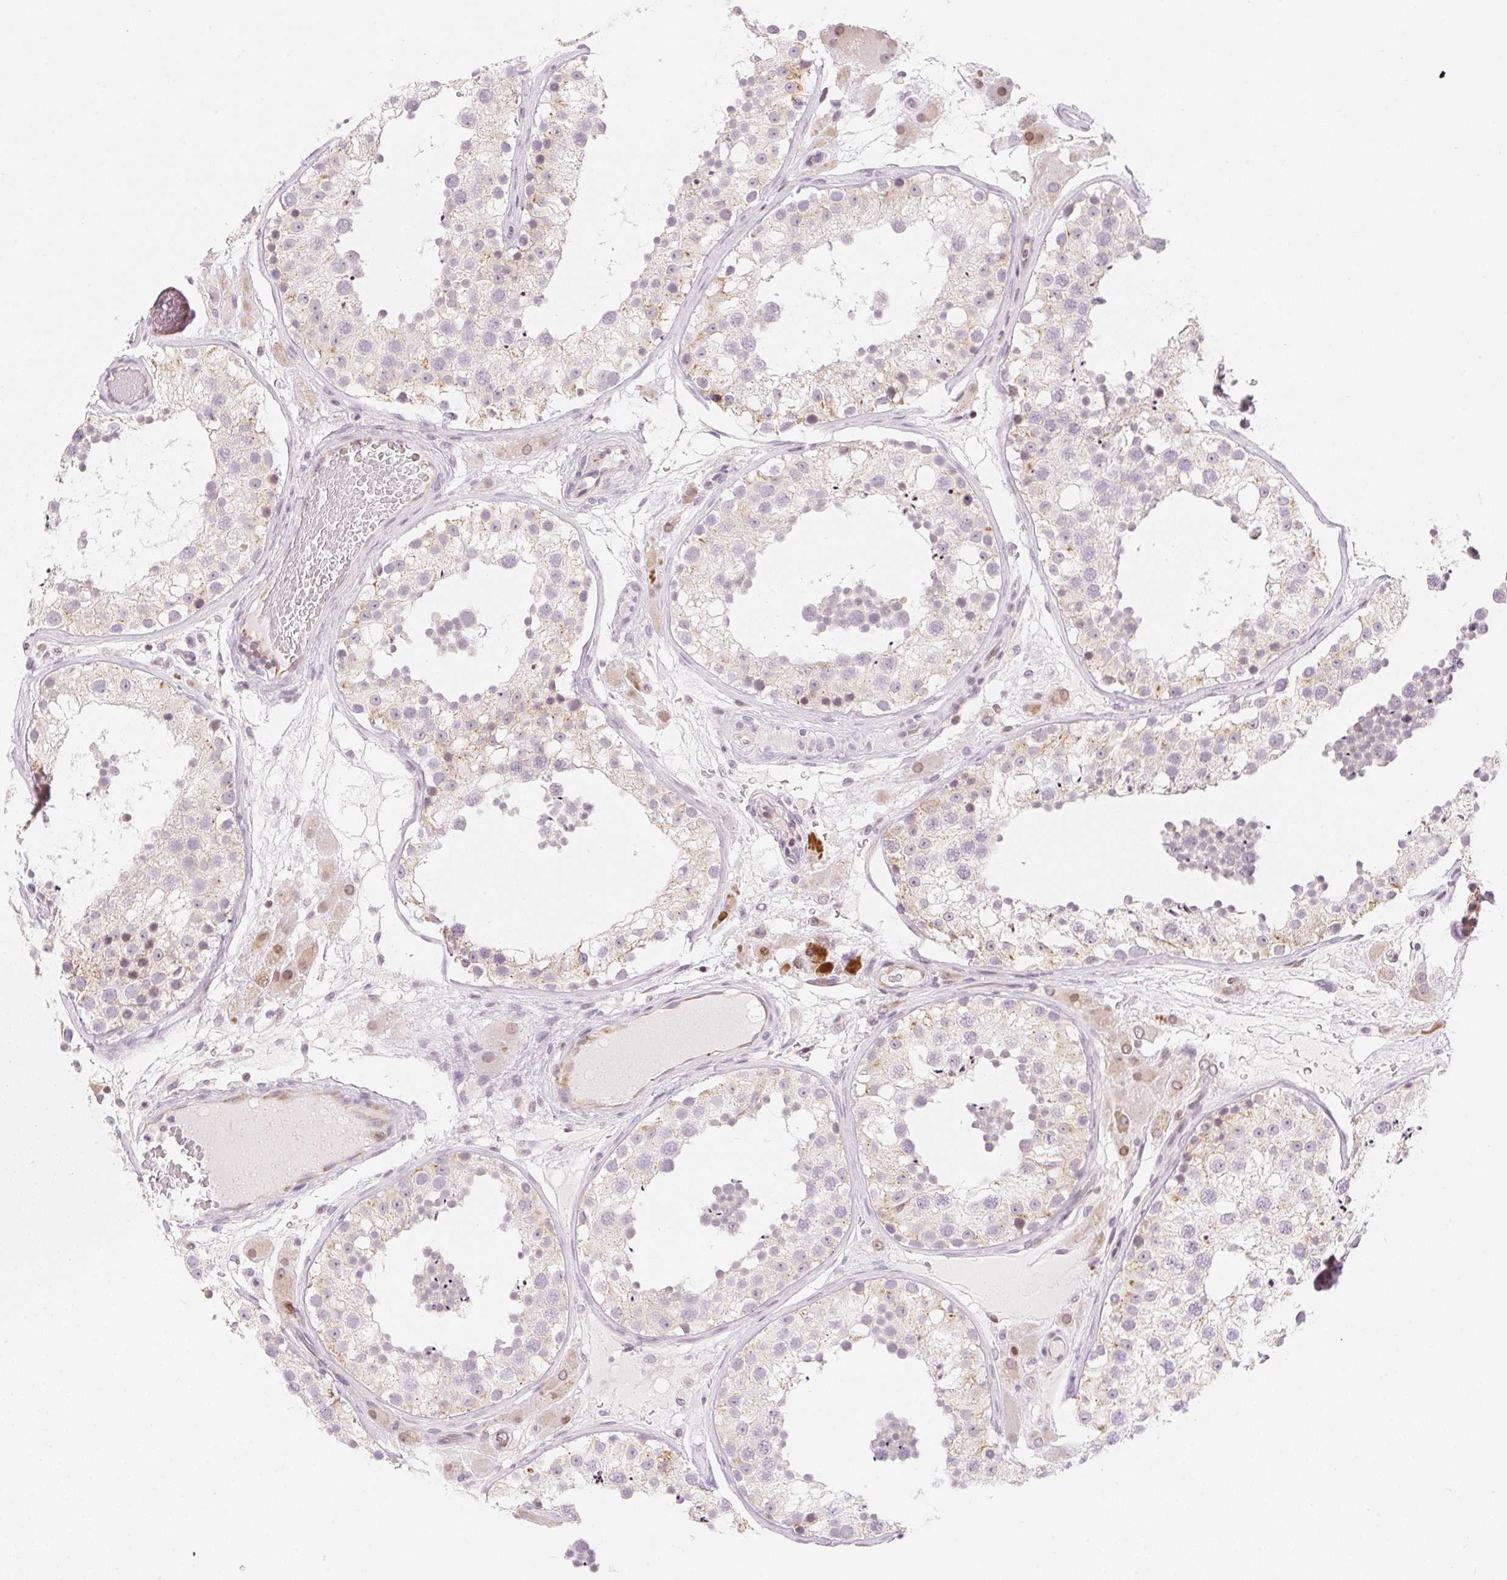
{"staining": {"intensity": "weak", "quantity": "<25%", "location": "cytoplasmic/membranous,nuclear"}, "tissue": "testis", "cell_type": "Cells in seminiferous ducts", "image_type": "normal", "snomed": [{"axis": "morphology", "description": "Normal tissue, NOS"}, {"axis": "topography", "description": "Testis"}], "caption": "An immunohistochemistry (IHC) histopathology image of benign testis is shown. There is no staining in cells in seminiferous ducts of testis. Brightfield microscopy of immunohistochemistry (IHC) stained with DAB (brown) and hematoxylin (blue), captured at high magnification.", "gene": "CASKIN1", "patient": {"sex": "male", "age": 26}}